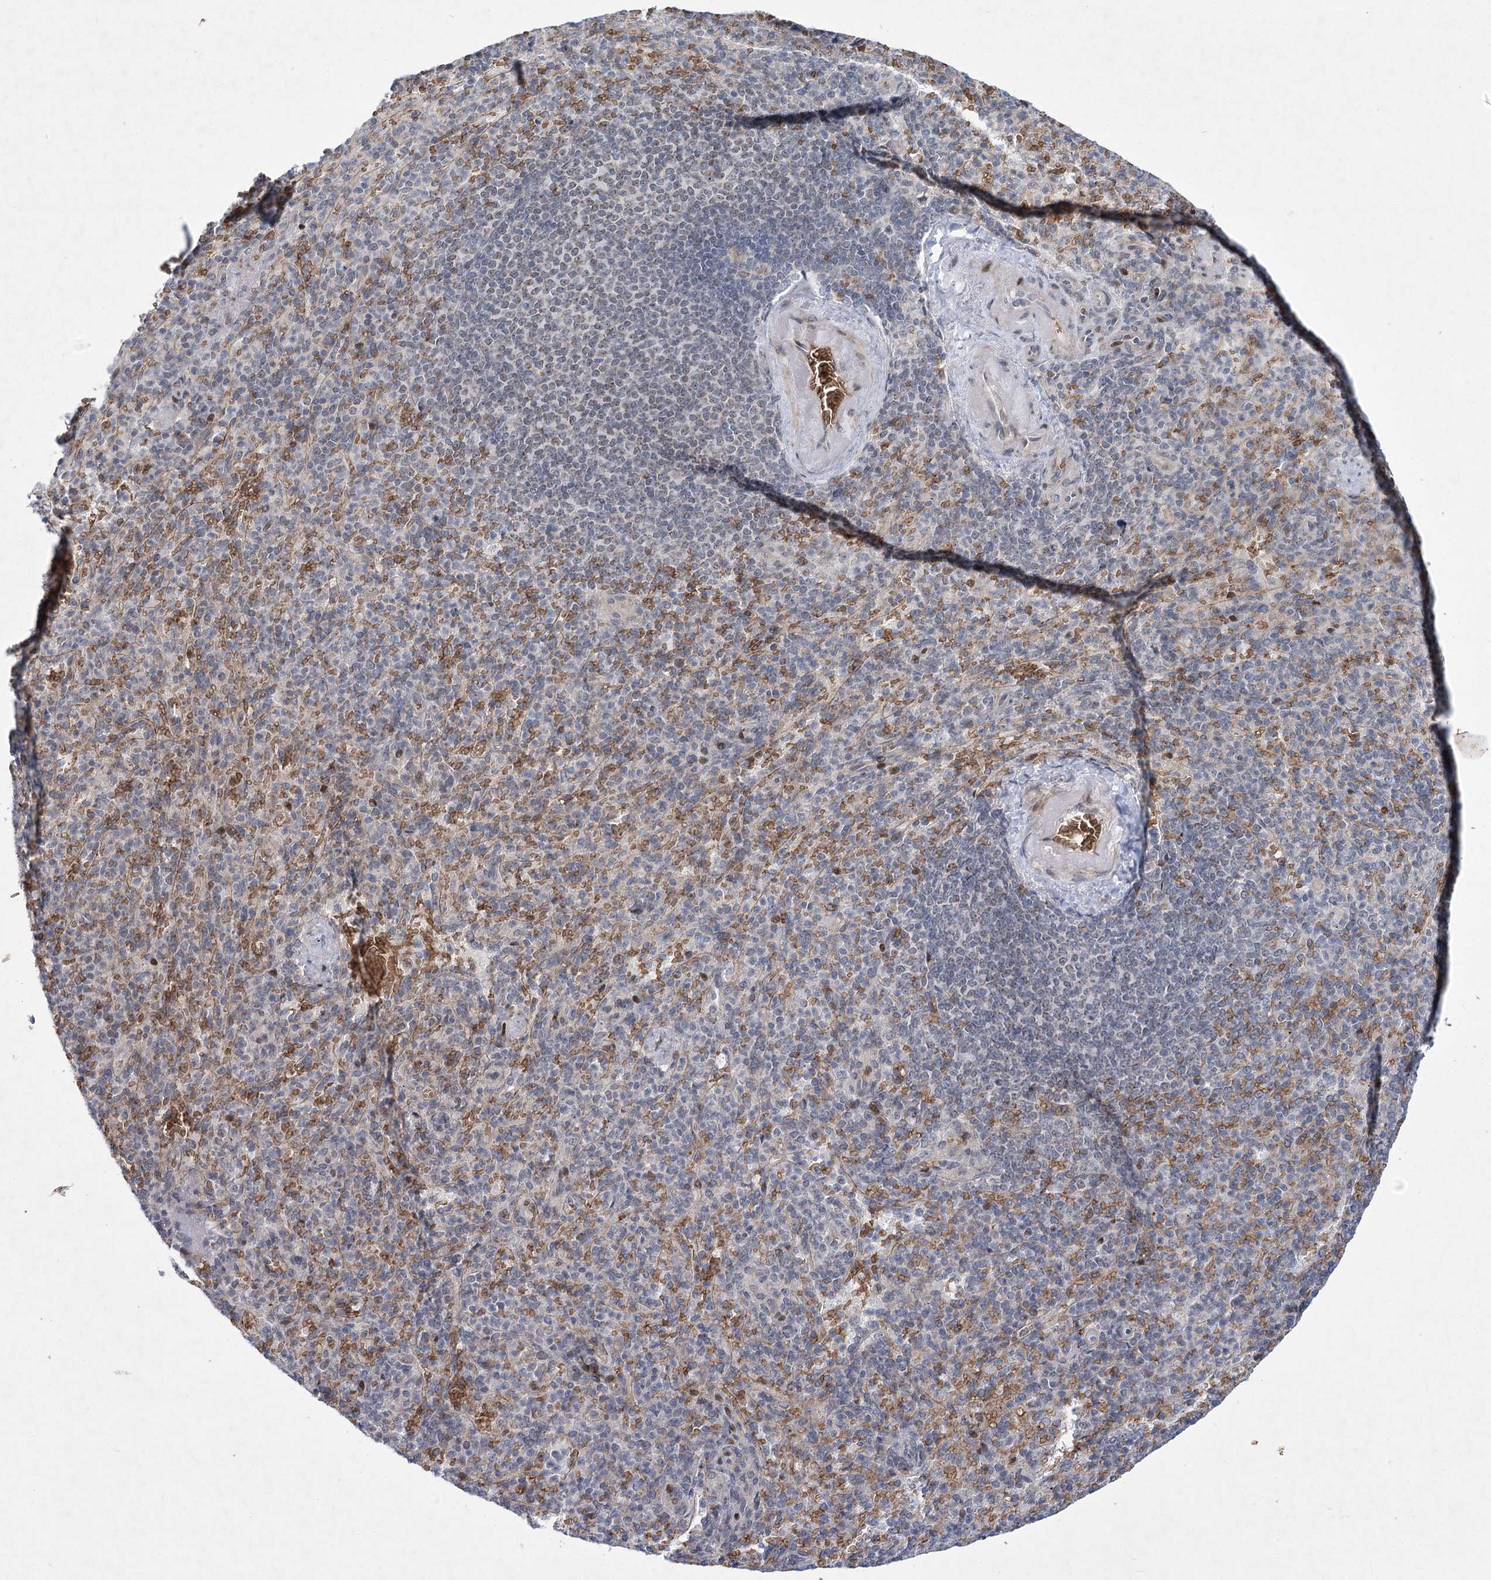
{"staining": {"intensity": "negative", "quantity": "none", "location": "none"}, "tissue": "spleen", "cell_type": "Cells in red pulp", "image_type": "normal", "snomed": [{"axis": "morphology", "description": "Normal tissue, NOS"}, {"axis": "topography", "description": "Spleen"}], "caption": "IHC micrograph of benign spleen: spleen stained with DAB displays no significant protein staining in cells in red pulp.", "gene": "NSMCE4A", "patient": {"sex": "female", "age": 74}}